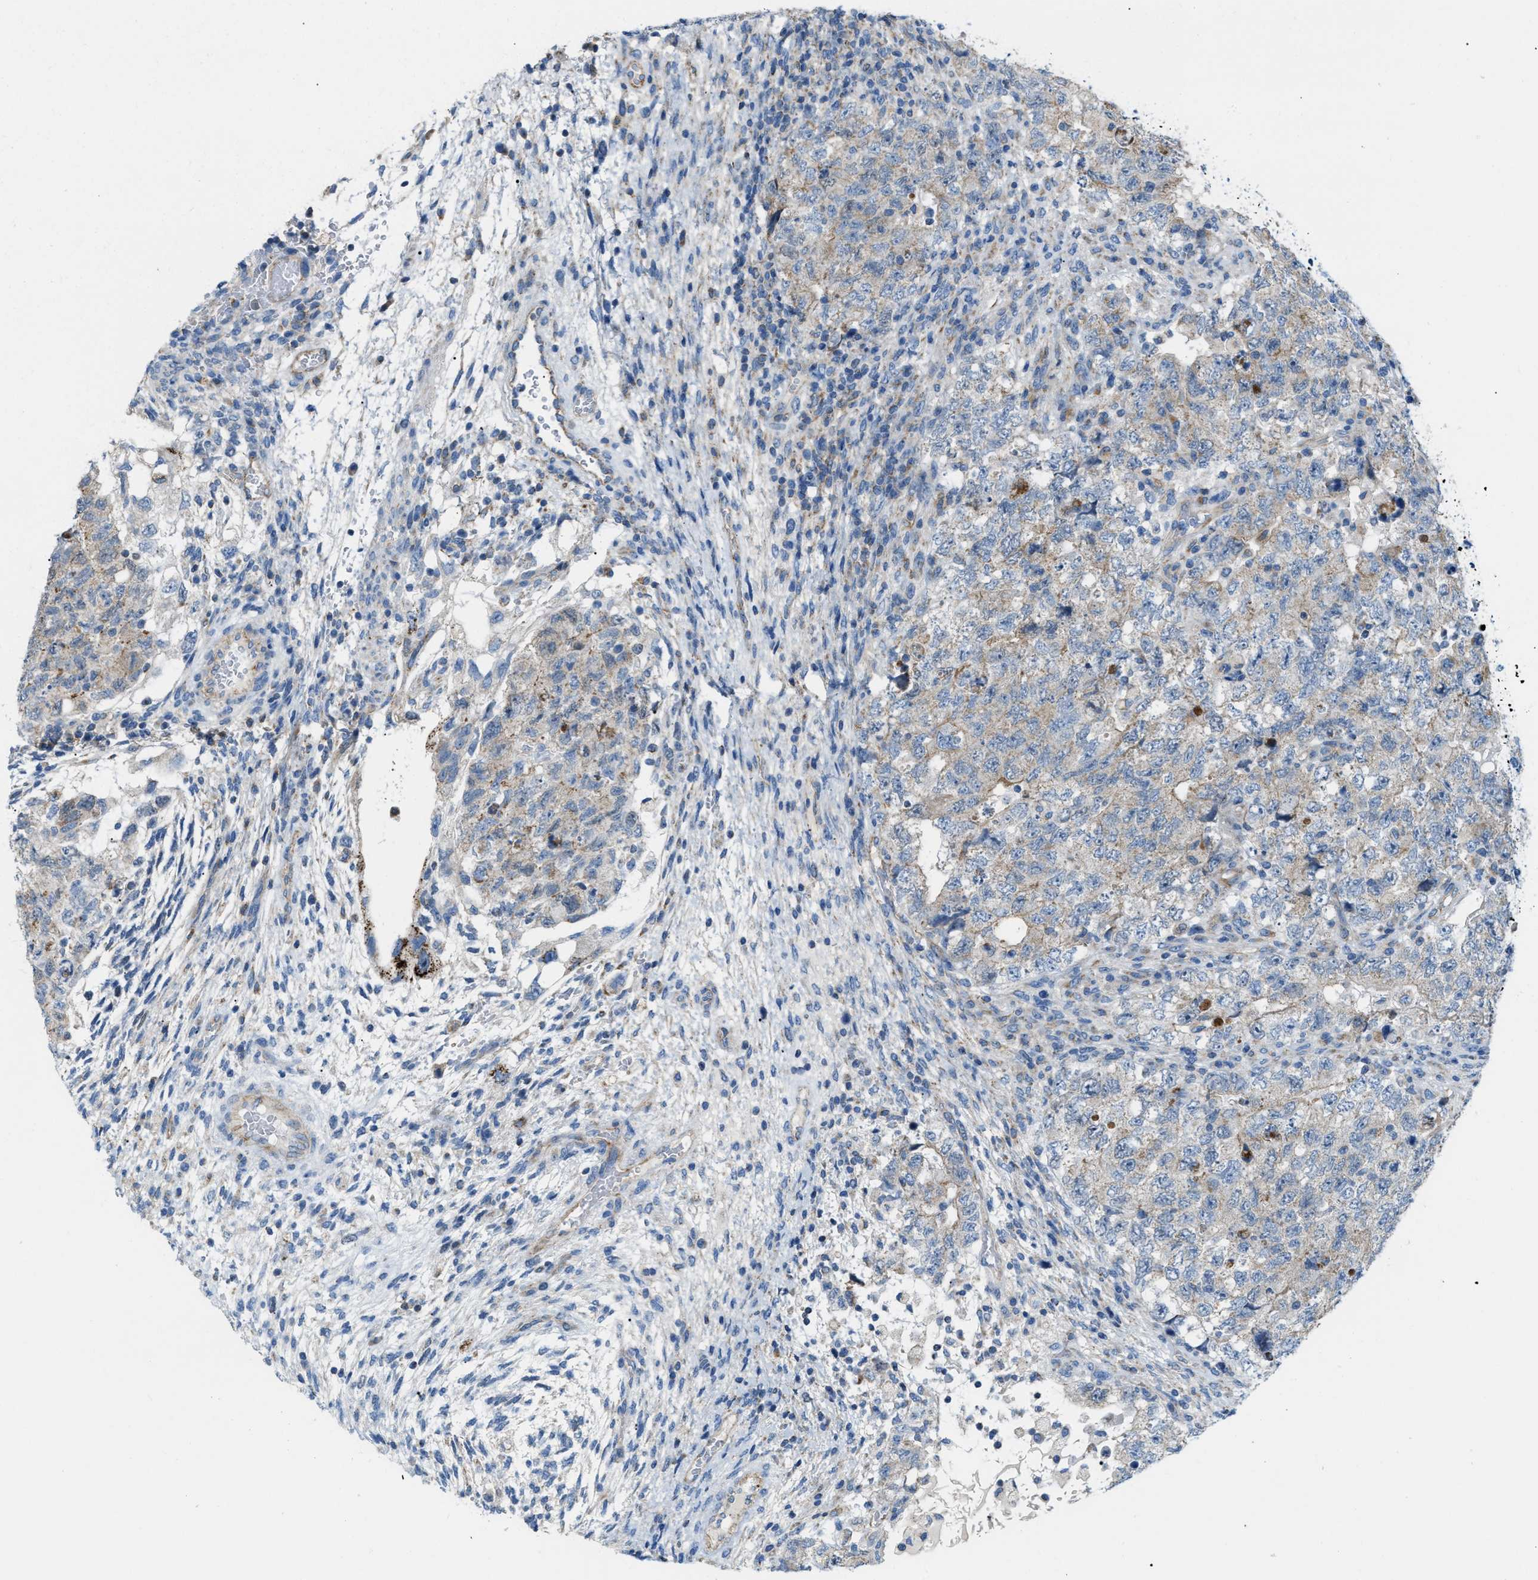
{"staining": {"intensity": "weak", "quantity": ">75%", "location": "cytoplasmic/membranous"}, "tissue": "testis cancer", "cell_type": "Tumor cells", "image_type": "cancer", "snomed": [{"axis": "morphology", "description": "Carcinoma, Embryonal, NOS"}, {"axis": "topography", "description": "Testis"}], "caption": "High-power microscopy captured an IHC image of embryonal carcinoma (testis), revealing weak cytoplasmic/membranous expression in about >75% of tumor cells.", "gene": "JADE1", "patient": {"sex": "male", "age": 36}}